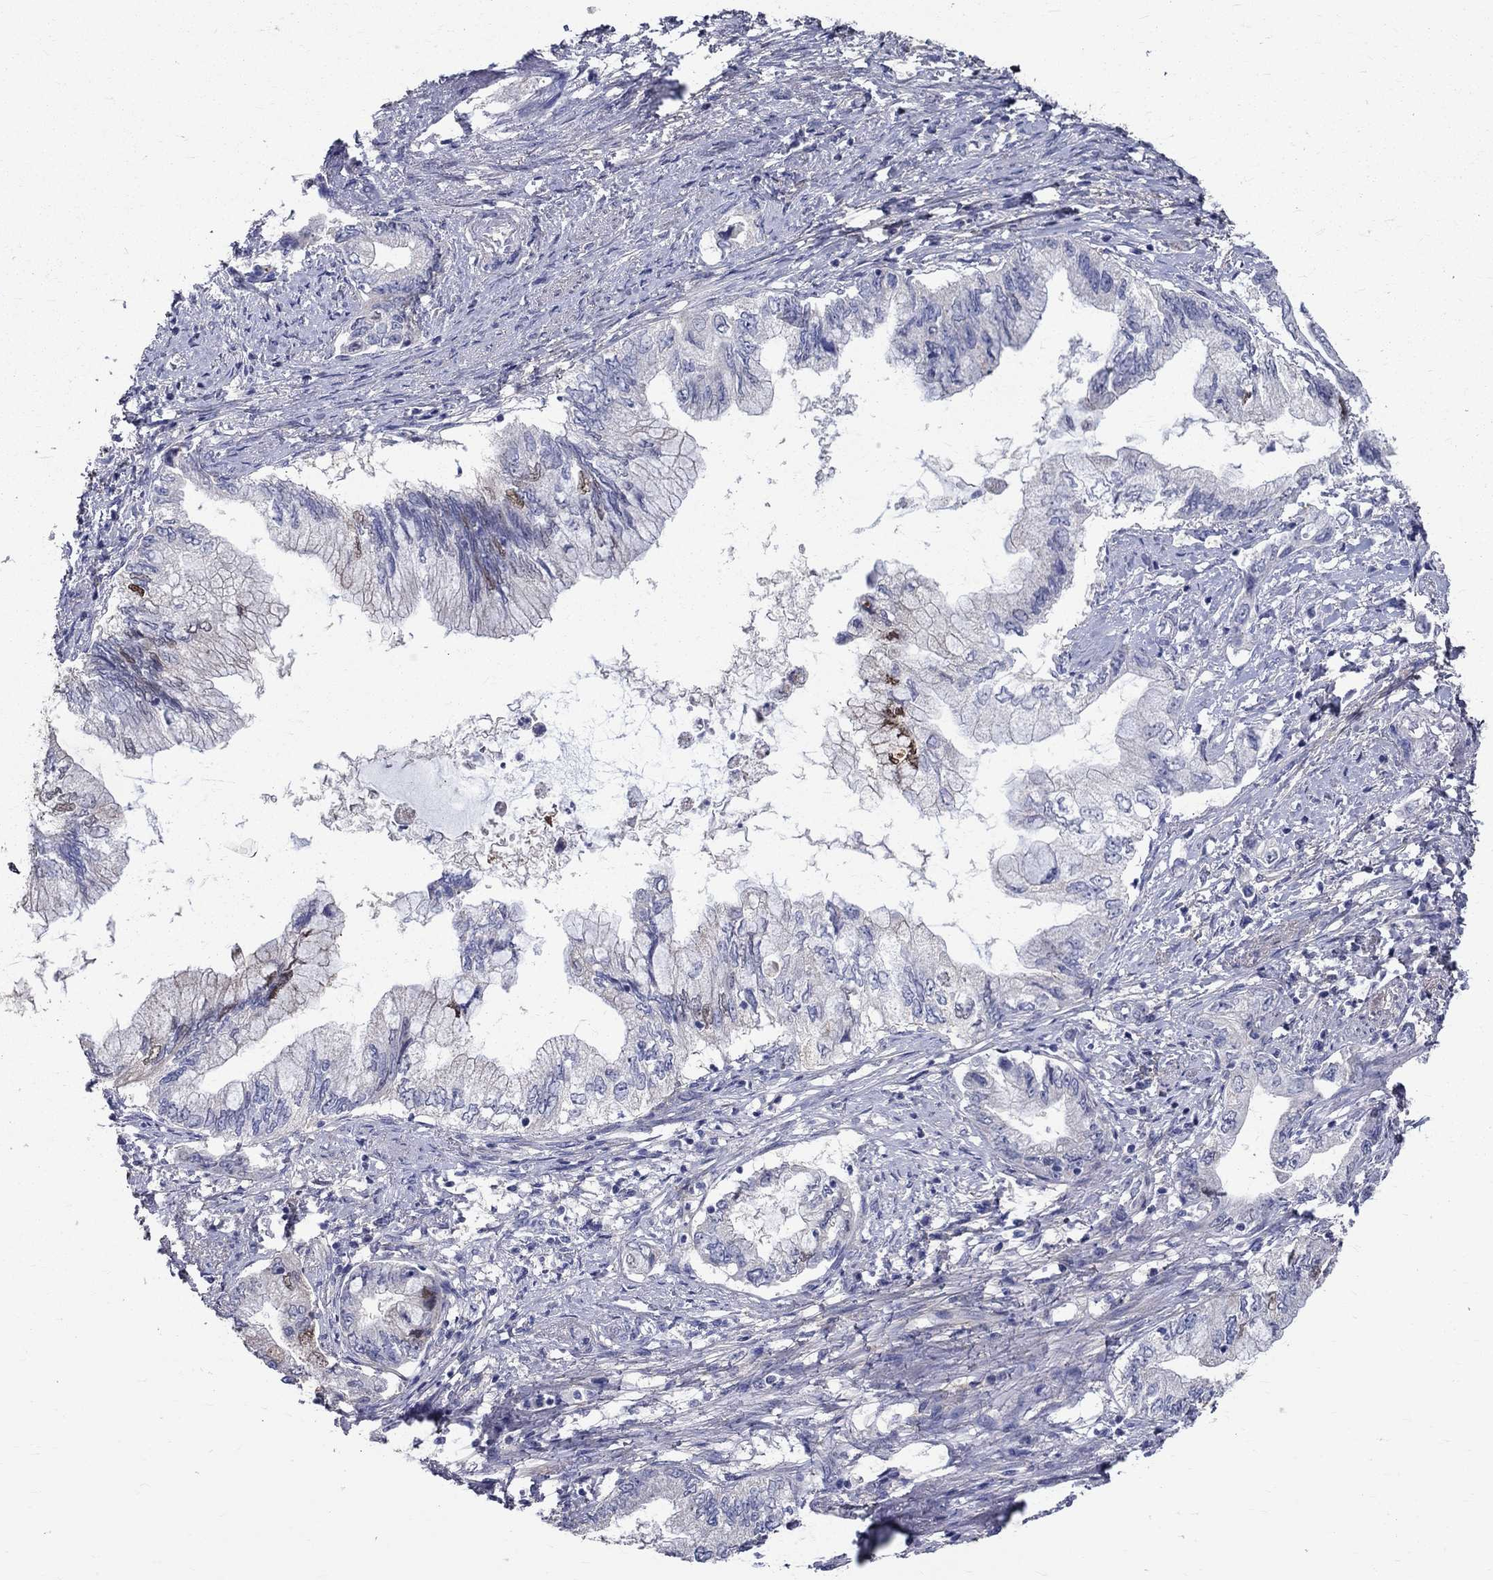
{"staining": {"intensity": "moderate", "quantity": "<25%", "location": "cytoplasmic/membranous"}, "tissue": "pancreatic cancer", "cell_type": "Tumor cells", "image_type": "cancer", "snomed": [{"axis": "morphology", "description": "Adenocarcinoma, NOS"}, {"axis": "topography", "description": "Pancreas"}], "caption": "Protein expression analysis of human pancreatic adenocarcinoma reveals moderate cytoplasmic/membranous staining in approximately <25% of tumor cells.", "gene": "ANXA10", "patient": {"sex": "female", "age": 73}}